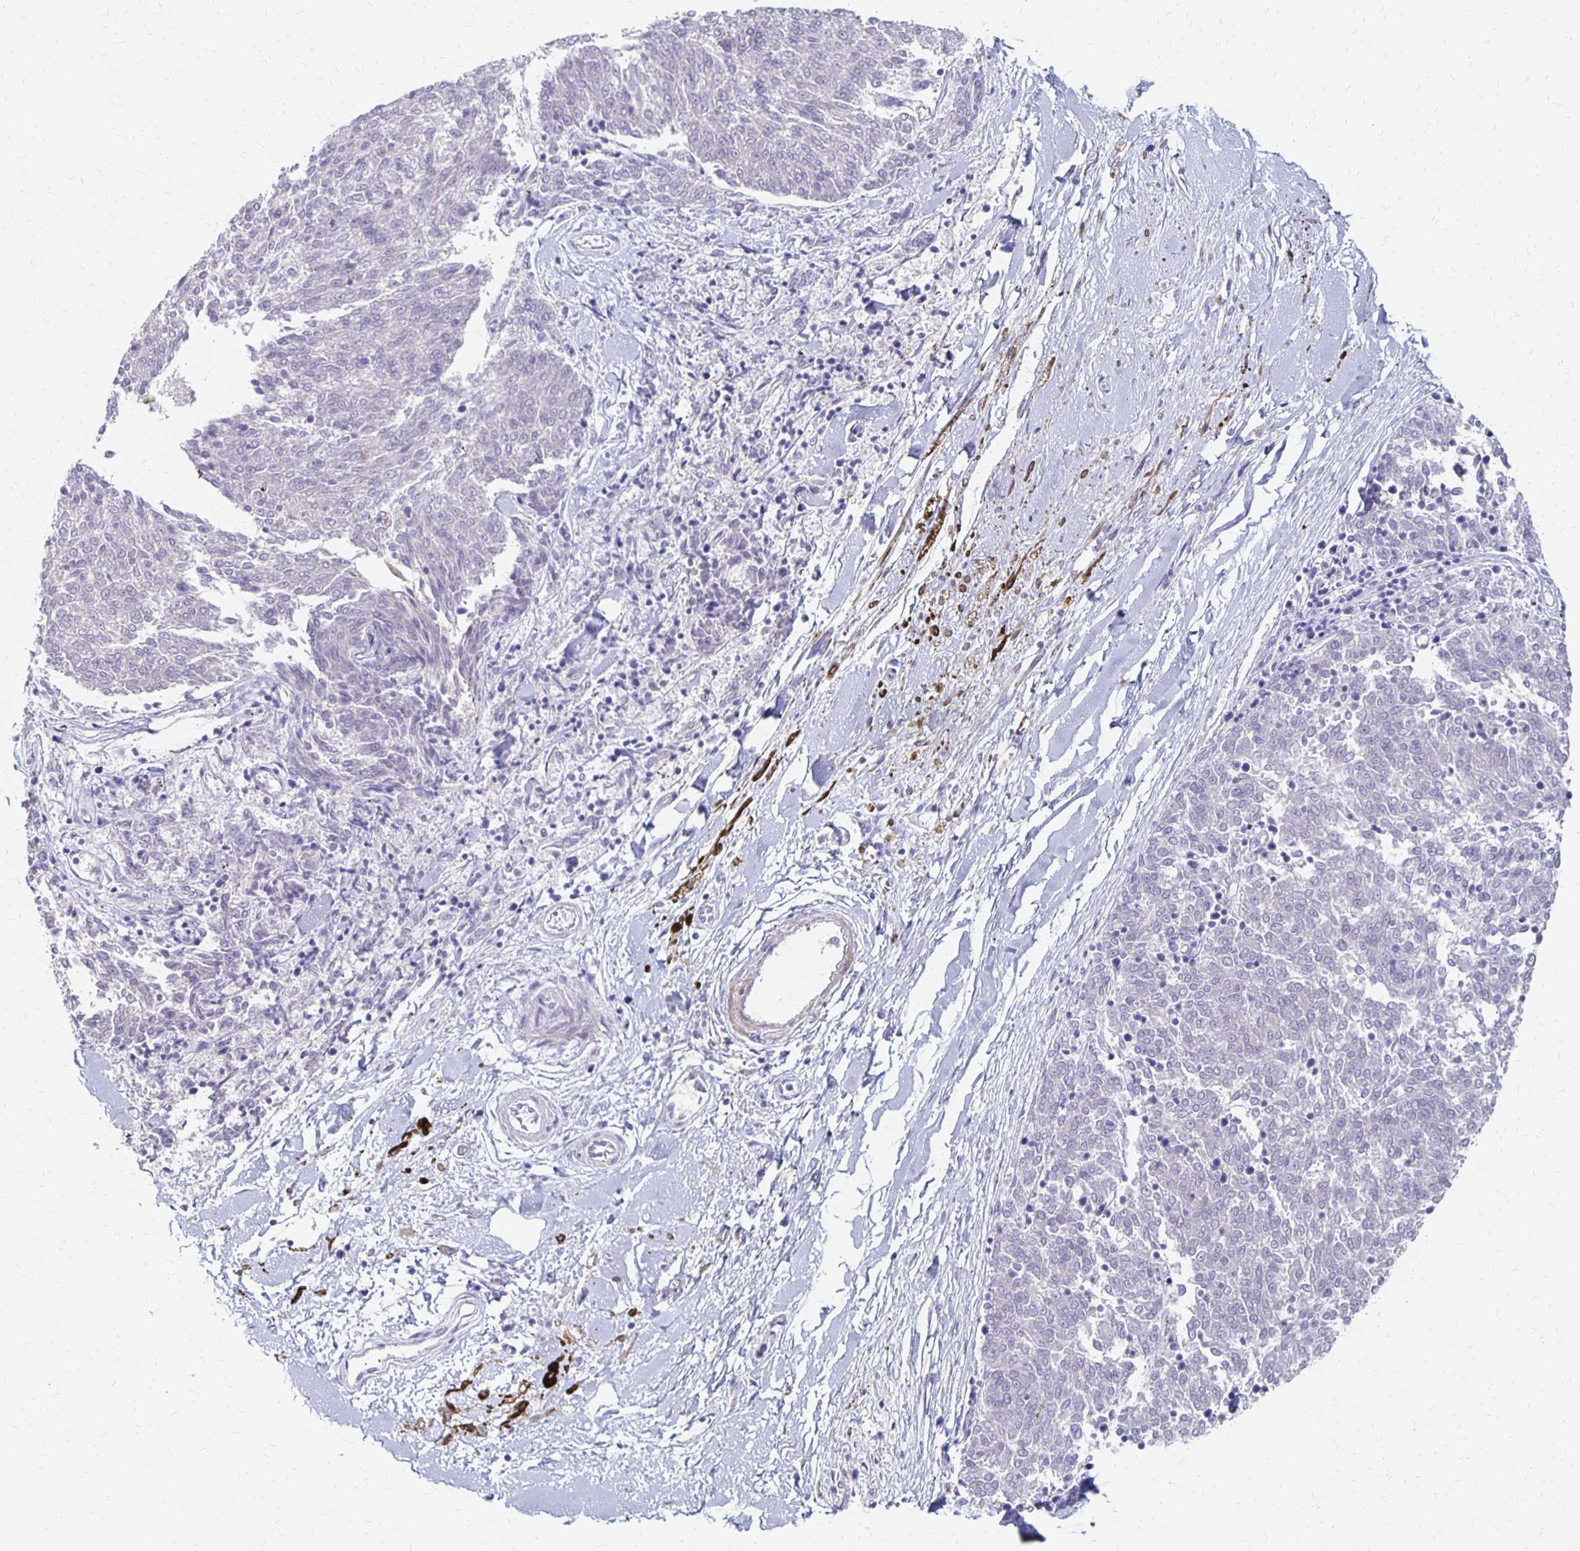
{"staining": {"intensity": "negative", "quantity": "none", "location": "none"}, "tissue": "melanoma", "cell_type": "Tumor cells", "image_type": "cancer", "snomed": [{"axis": "morphology", "description": "Malignant melanoma, NOS"}, {"axis": "topography", "description": "Skin"}], "caption": "Tumor cells are negative for brown protein staining in melanoma.", "gene": "ATOSB", "patient": {"sex": "female", "age": 72}}